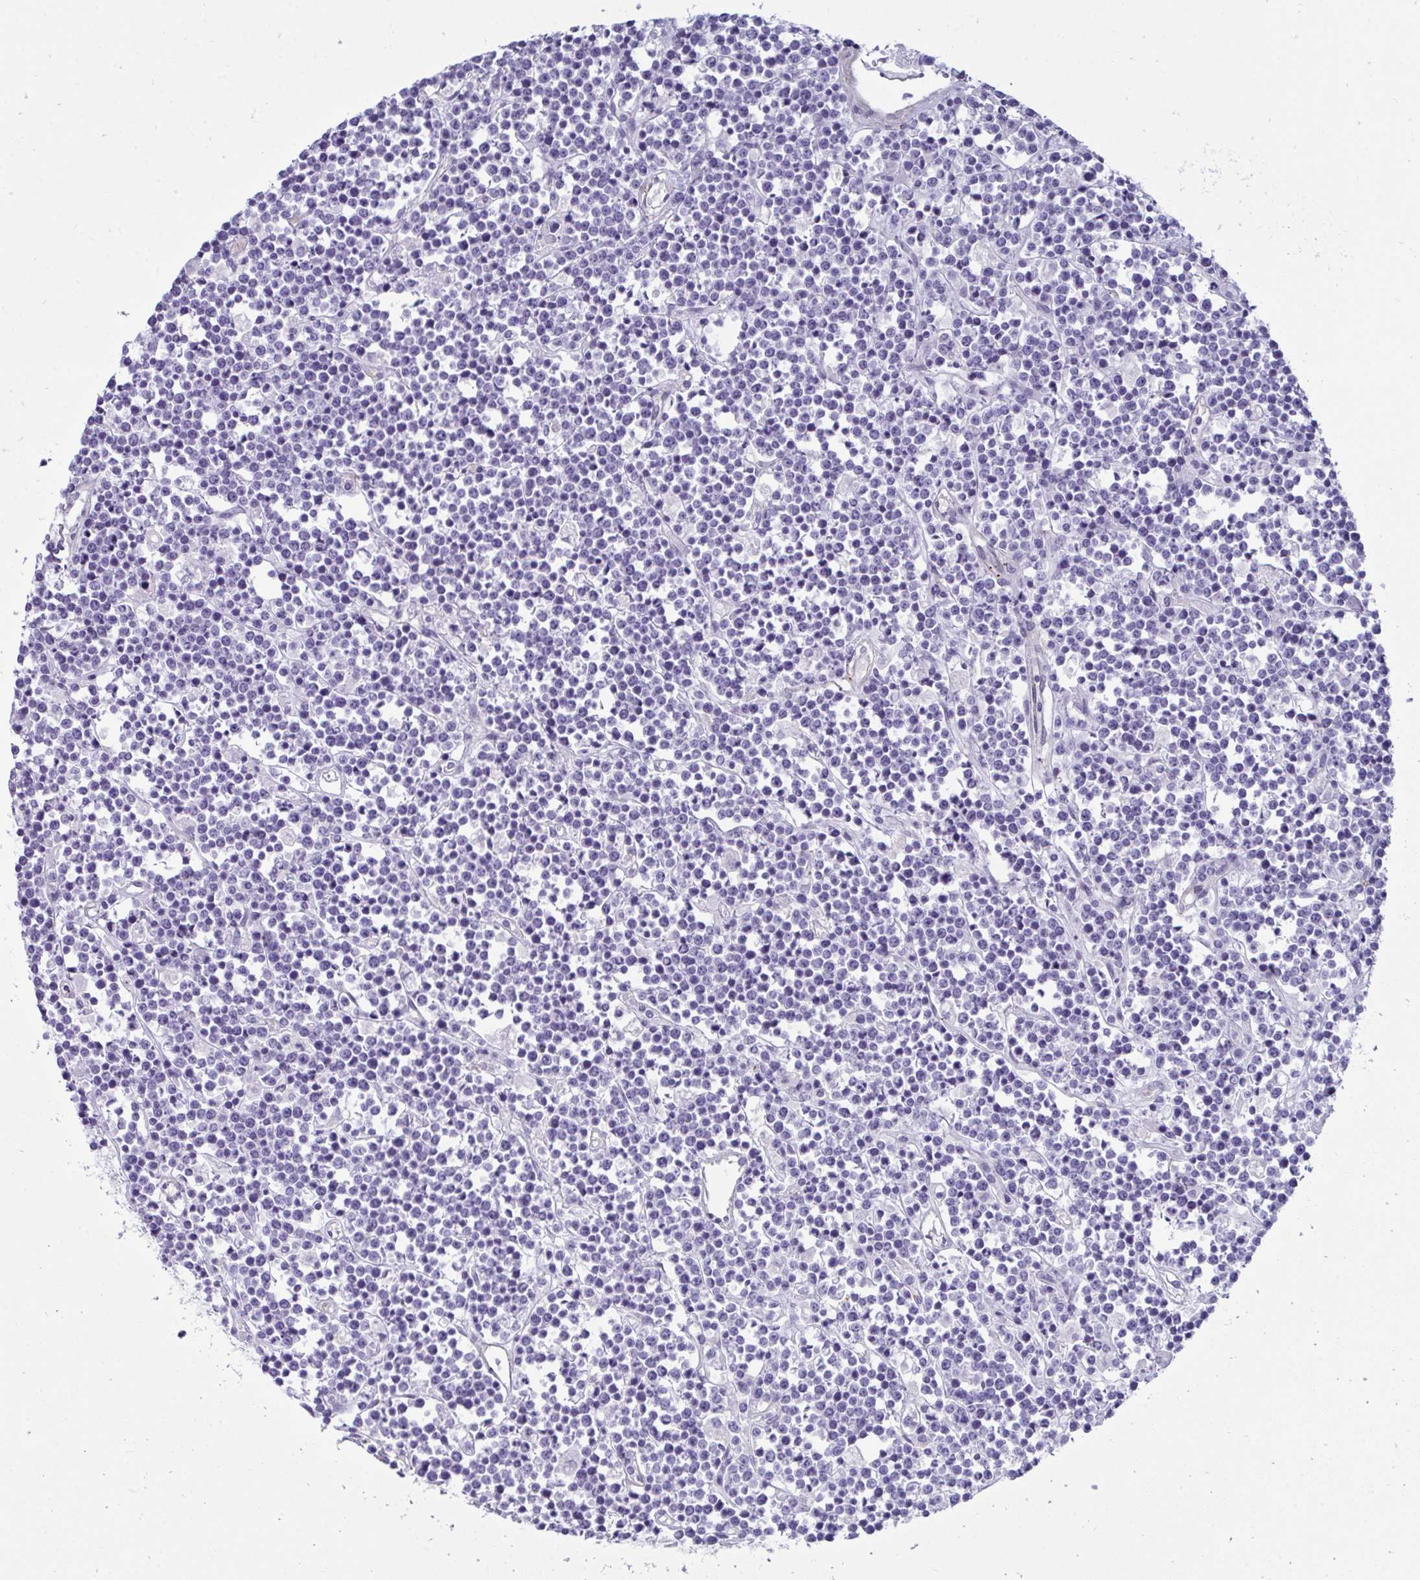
{"staining": {"intensity": "negative", "quantity": "none", "location": "none"}, "tissue": "lymphoma", "cell_type": "Tumor cells", "image_type": "cancer", "snomed": [{"axis": "morphology", "description": "Malignant lymphoma, non-Hodgkin's type, High grade"}, {"axis": "topography", "description": "Ovary"}], "caption": "IHC image of malignant lymphoma, non-Hodgkin's type (high-grade) stained for a protein (brown), which displays no expression in tumor cells.", "gene": "UBL3", "patient": {"sex": "female", "age": 56}}